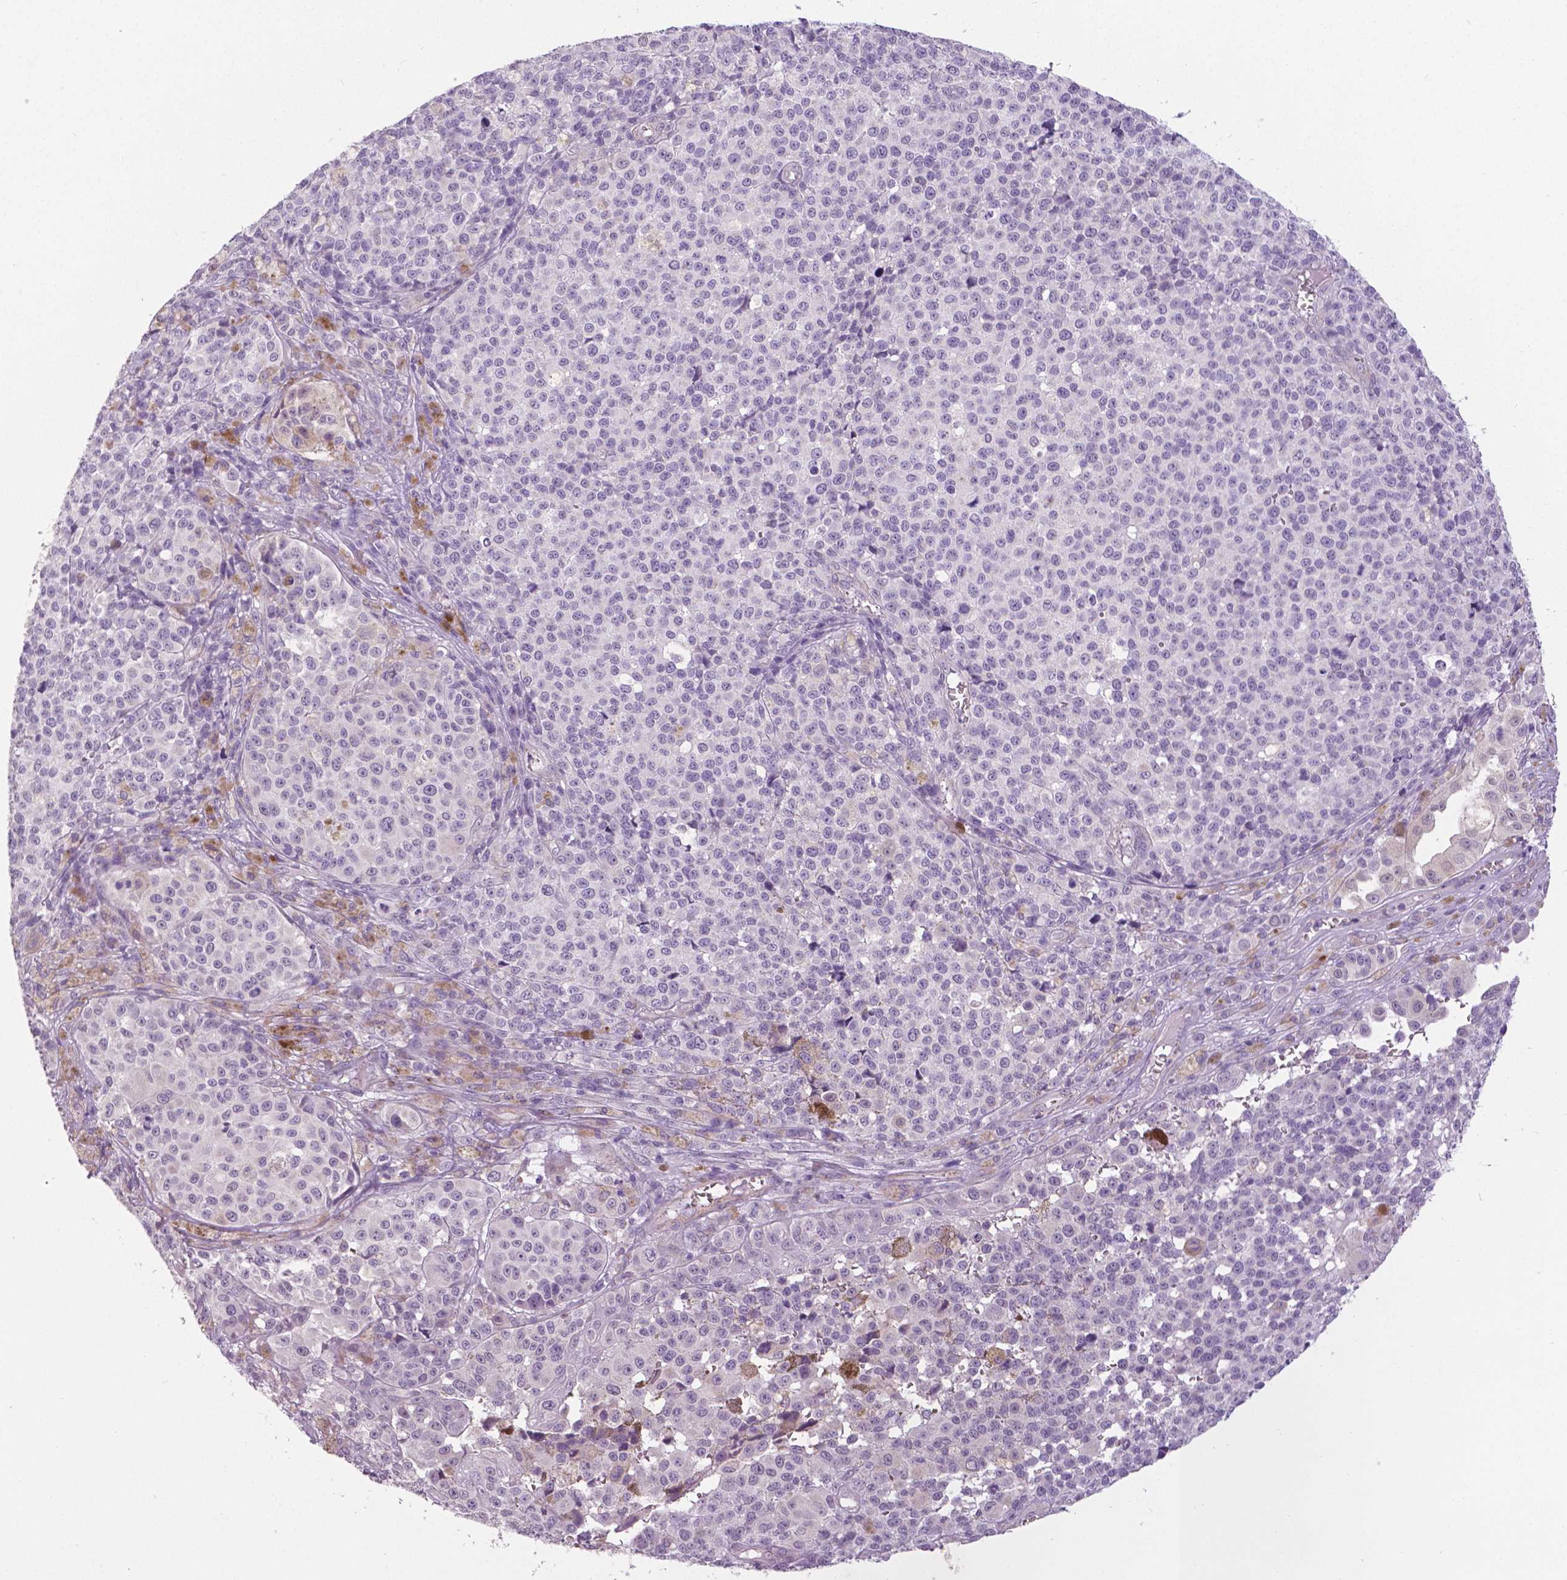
{"staining": {"intensity": "negative", "quantity": "none", "location": "none"}, "tissue": "melanoma", "cell_type": "Tumor cells", "image_type": "cancer", "snomed": [{"axis": "morphology", "description": "Malignant melanoma, NOS"}, {"axis": "topography", "description": "Skin"}], "caption": "A high-resolution histopathology image shows IHC staining of melanoma, which shows no significant positivity in tumor cells. The staining is performed using DAB (3,3'-diaminobenzidine) brown chromogen with nuclei counter-stained in using hematoxylin.", "gene": "FOXA1", "patient": {"sex": "female", "age": 58}}